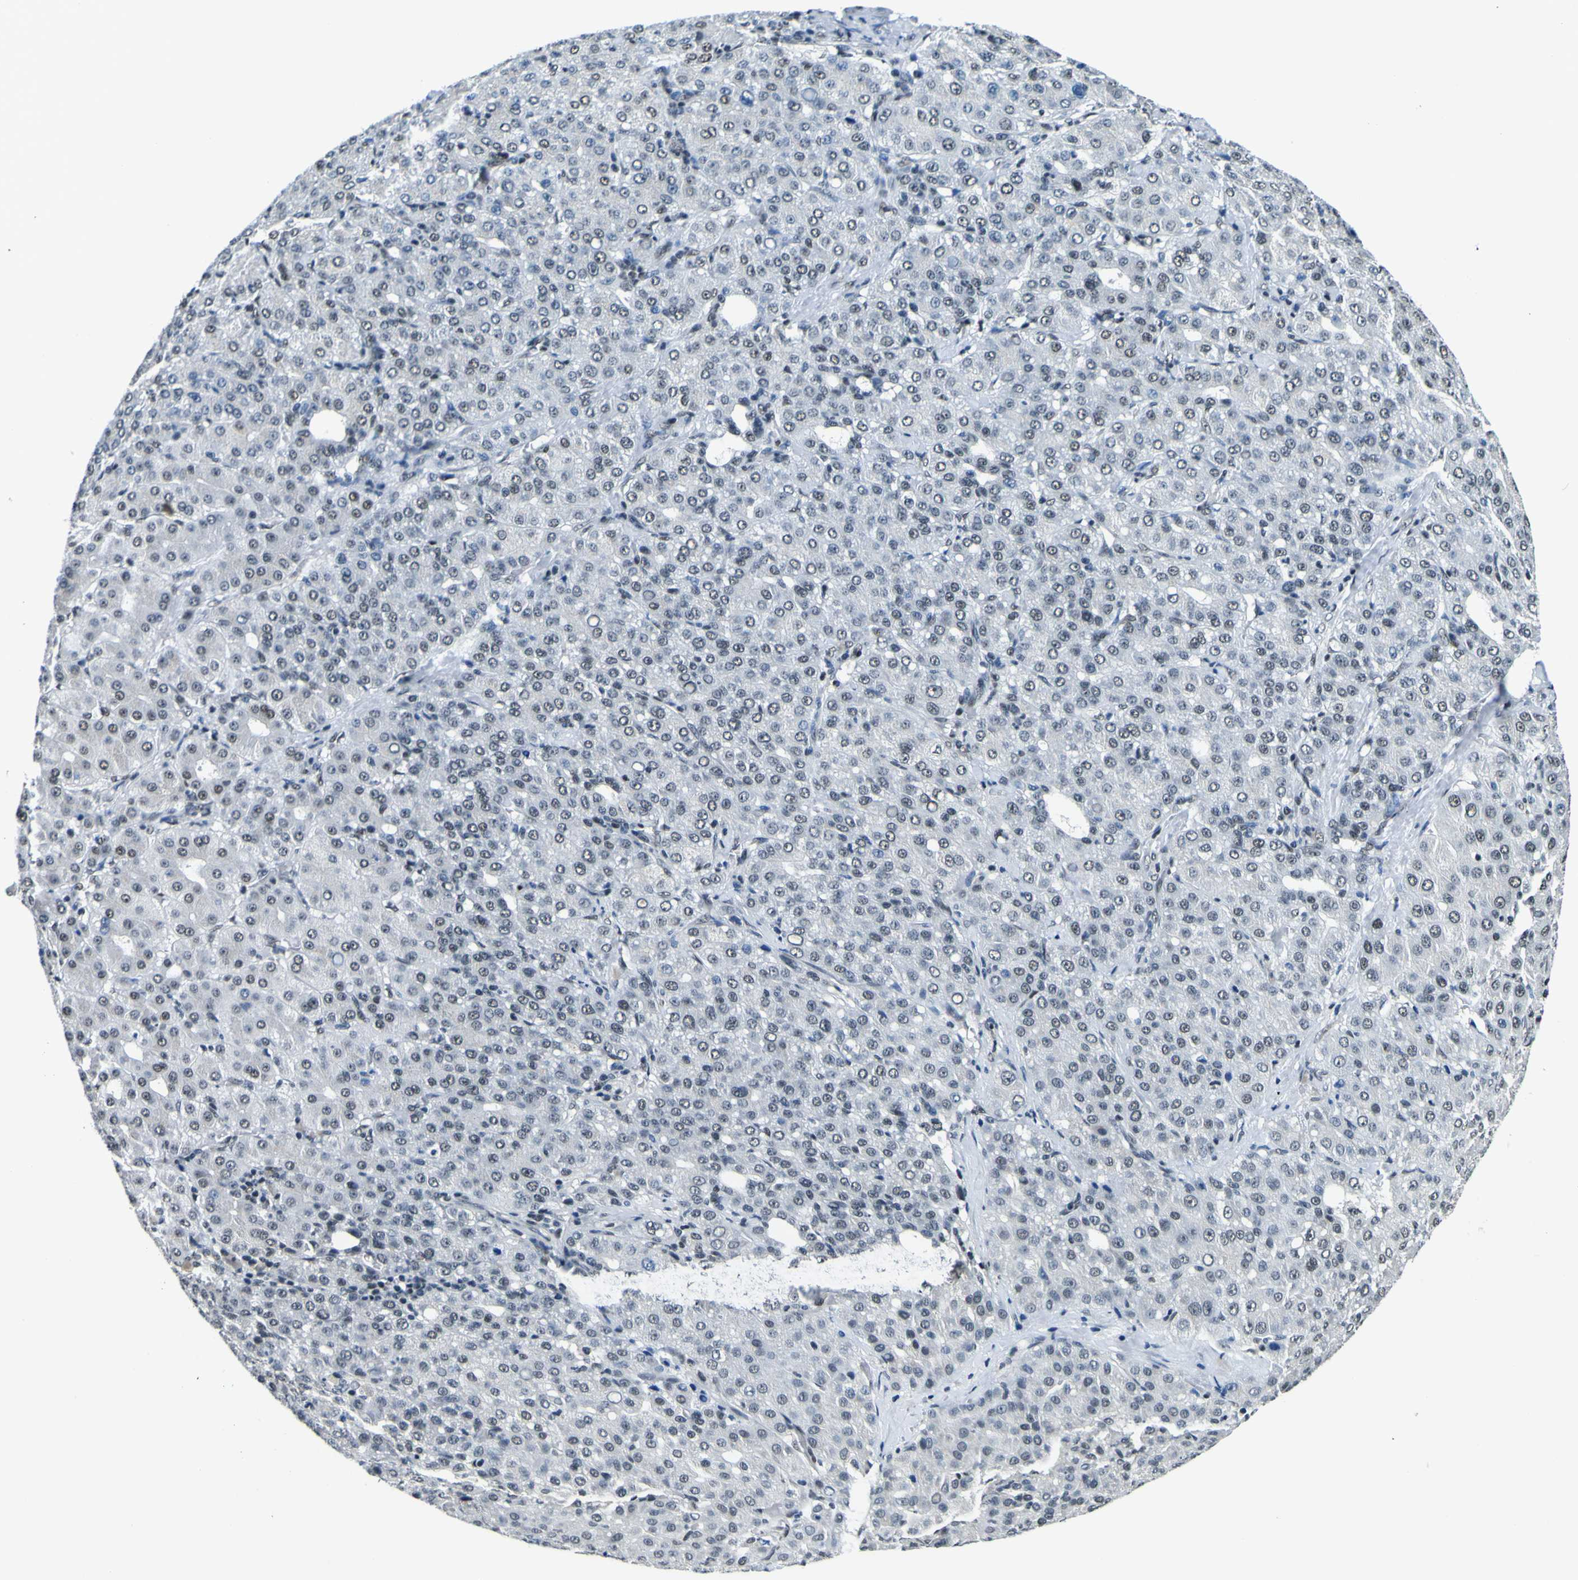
{"staining": {"intensity": "weak", "quantity": ">75%", "location": "nuclear"}, "tissue": "liver cancer", "cell_type": "Tumor cells", "image_type": "cancer", "snomed": [{"axis": "morphology", "description": "Carcinoma, Hepatocellular, NOS"}, {"axis": "topography", "description": "Liver"}], "caption": "This image displays liver cancer (hepatocellular carcinoma) stained with IHC to label a protein in brown. The nuclear of tumor cells show weak positivity for the protein. Nuclei are counter-stained blue.", "gene": "SP1", "patient": {"sex": "male", "age": 65}}